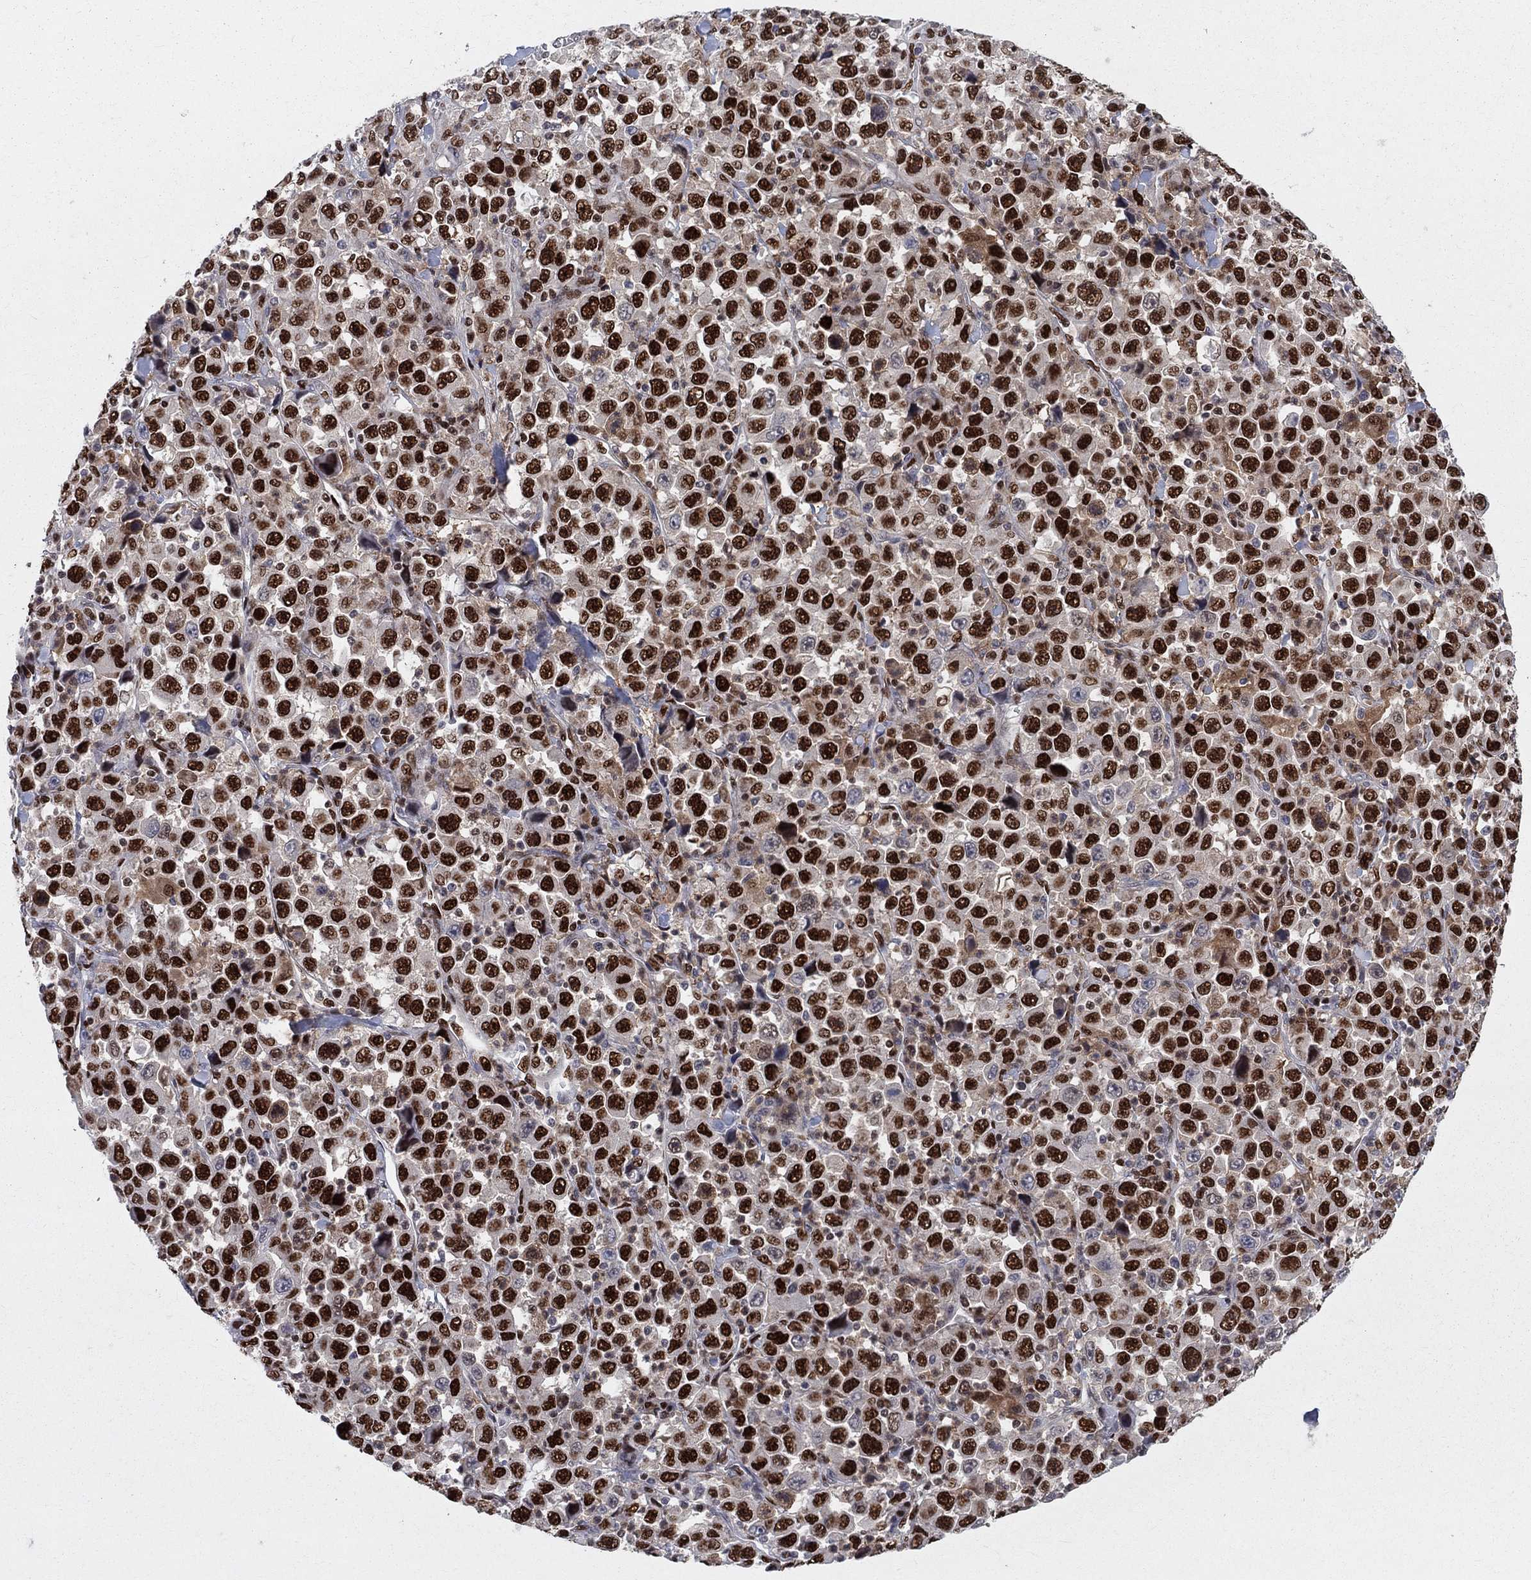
{"staining": {"intensity": "strong", "quantity": ">75%", "location": "nuclear"}, "tissue": "stomach cancer", "cell_type": "Tumor cells", "image_type": "cancer", "snomed": [{"axis": "morphology", "description": "Normal tissue, NOS"}, {"axis": "morphology", "description": "Adenocarcinoma, NOS"}, {"axis": "topography", "description": "Stomach, upper"}, {"axis": "topography", "description": "Stomach"}], "caption": "Human stomach cancer (adenocarcinoma) stained with a protein marker shows strong staining in tumor cells.", "gene": "ZNHIT3", "patient": {"sex": "male", "age": 59}}